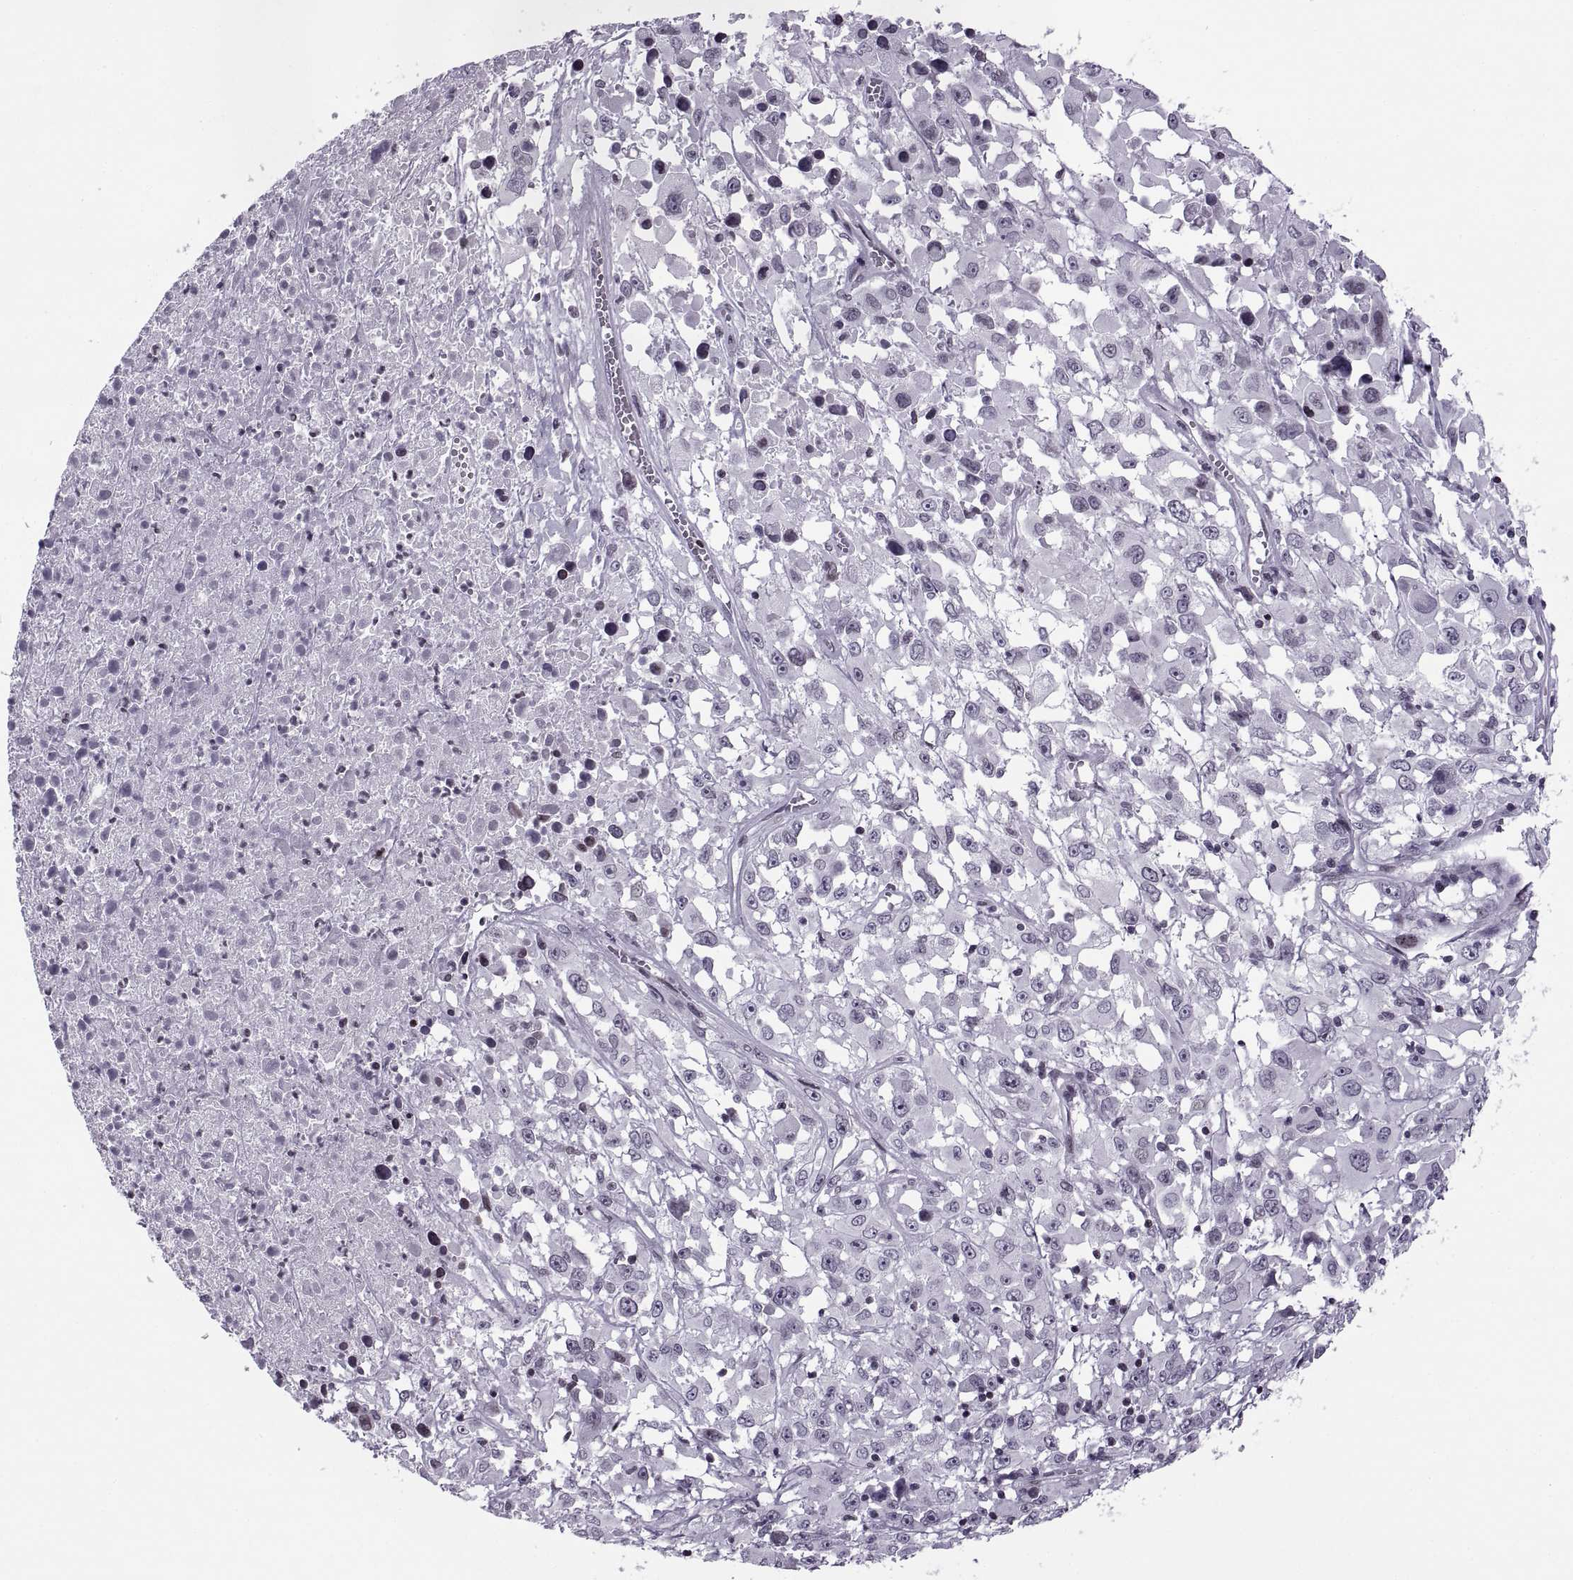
{"staining": {"intensity": "negative", "quantity": "none", "location": "none"}, "tissue": "melanoma", "cell_type": "Tumor cells", "image_type": "cancer", "snomed": [{"axis": "morphology", "description": "Malignant melanoma, Metastatic site"}, {"axis": "topography", "description": "Soft tissue"}], "caption": "A histopathology image of melanoma stained for a protein displays no brown staining in tumor cells. Nuclei are stained in blue.", "gene": "H1-8", "patient": {"sex": "male", "age": 50}}